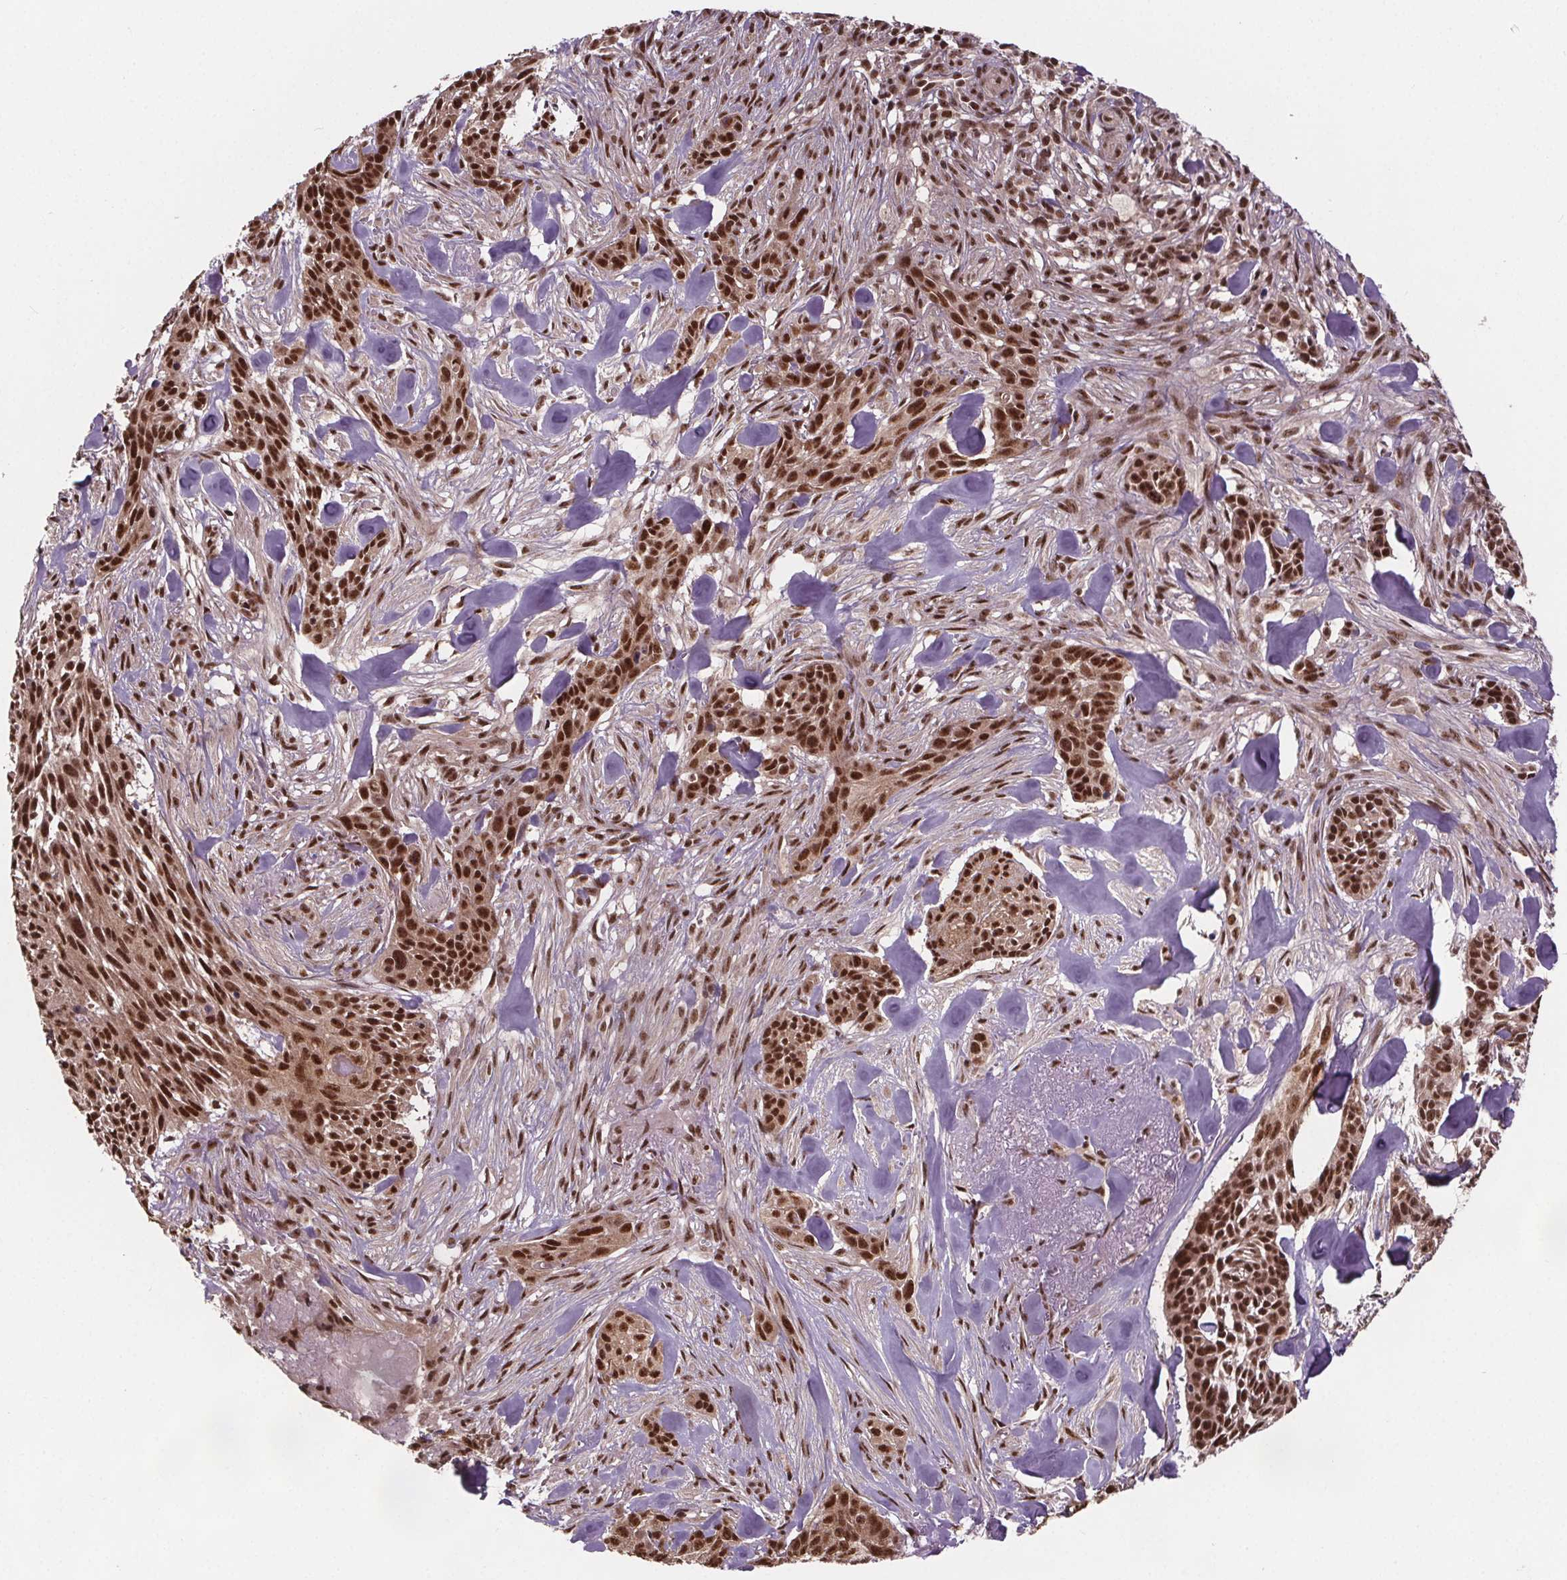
{"staining": {"intensity": "strong", "quantity": ">75%", "location": "nuclear"}, "tissue": "skin cancer", "cell_type": "Tumor cells", "image_type": "cancer", "snomed": [{"axis": "morphology", "description": "Basal cell carcinoma"}, {"axis": "topography", "description": "Skin"}], "caption": "High-magnification brightfield microscopy of skin basal cell carcinoma stained with DAB (brown) and counterstained with hematoxylin (blue). tumor cells exhibit strong nuclear staining is appreciated in approximately>75% of cells.", "gene": "JARID2", "patient": {"sex": "male", "age": 87}}